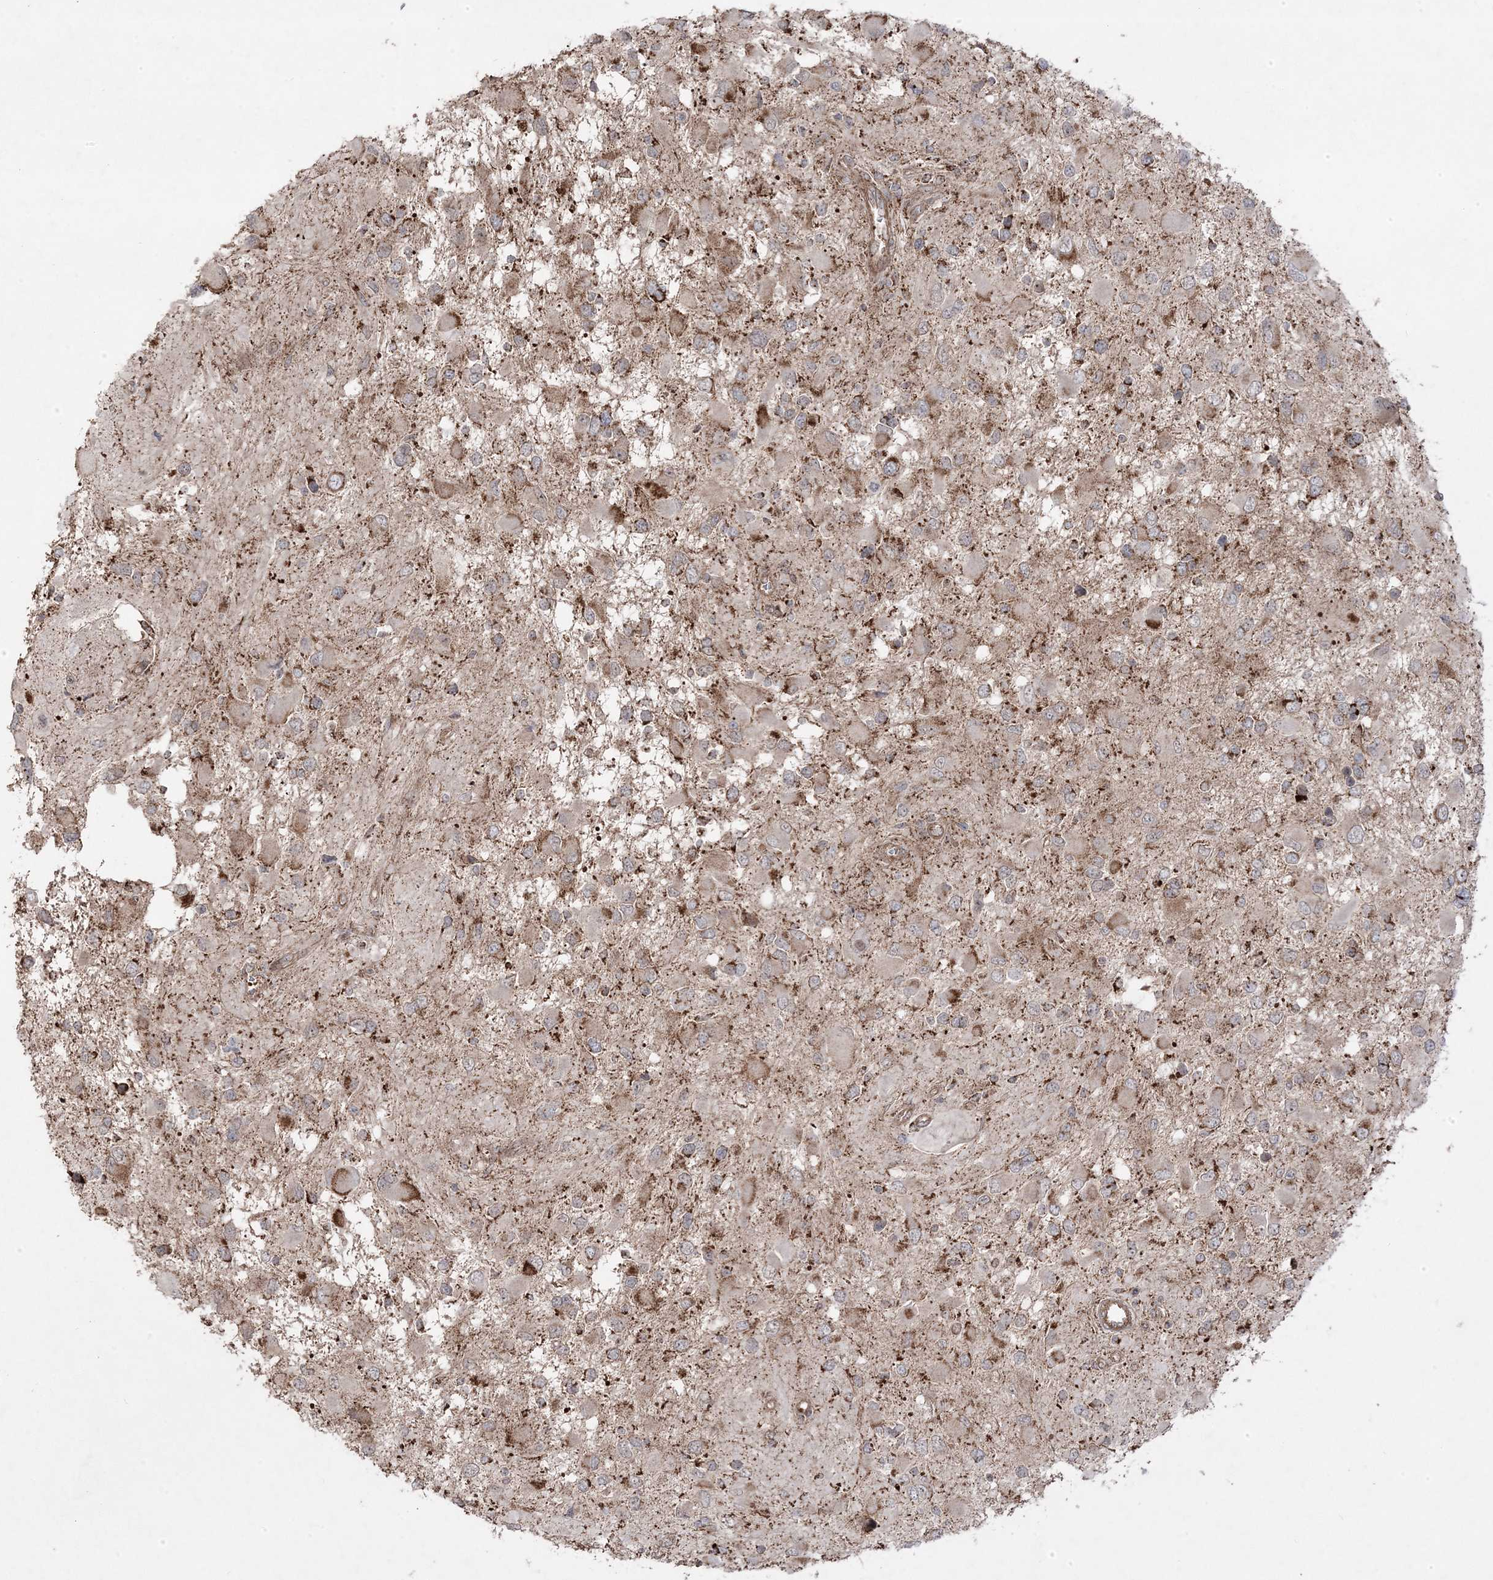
{"staining": {"intensity": "moderate", "quantity": "25%-75%", "location": "cytoplasmic/membranous"}, "tissue": "glioma", "cell_type": "Tumor cells", "image_type": "cancer", "snomed": [{"axis": "morphology", "description": "Glioma, malignant, High grade"}, {"axis": "topography", "description": "Brain"}], "caption": "Glioma stained with DAB IHC reveals medium levels of moderate cytoplasmic/membranous expression in about 25%-75% of tumor cells. The staining was performed using DAB to visualize the protein expression in brown, while the nuclei were stained in blue with hematoxylin (Magnification: 20x).", "gene": "CLUAP1", "patient": {"sex": "male", "age": 53}}